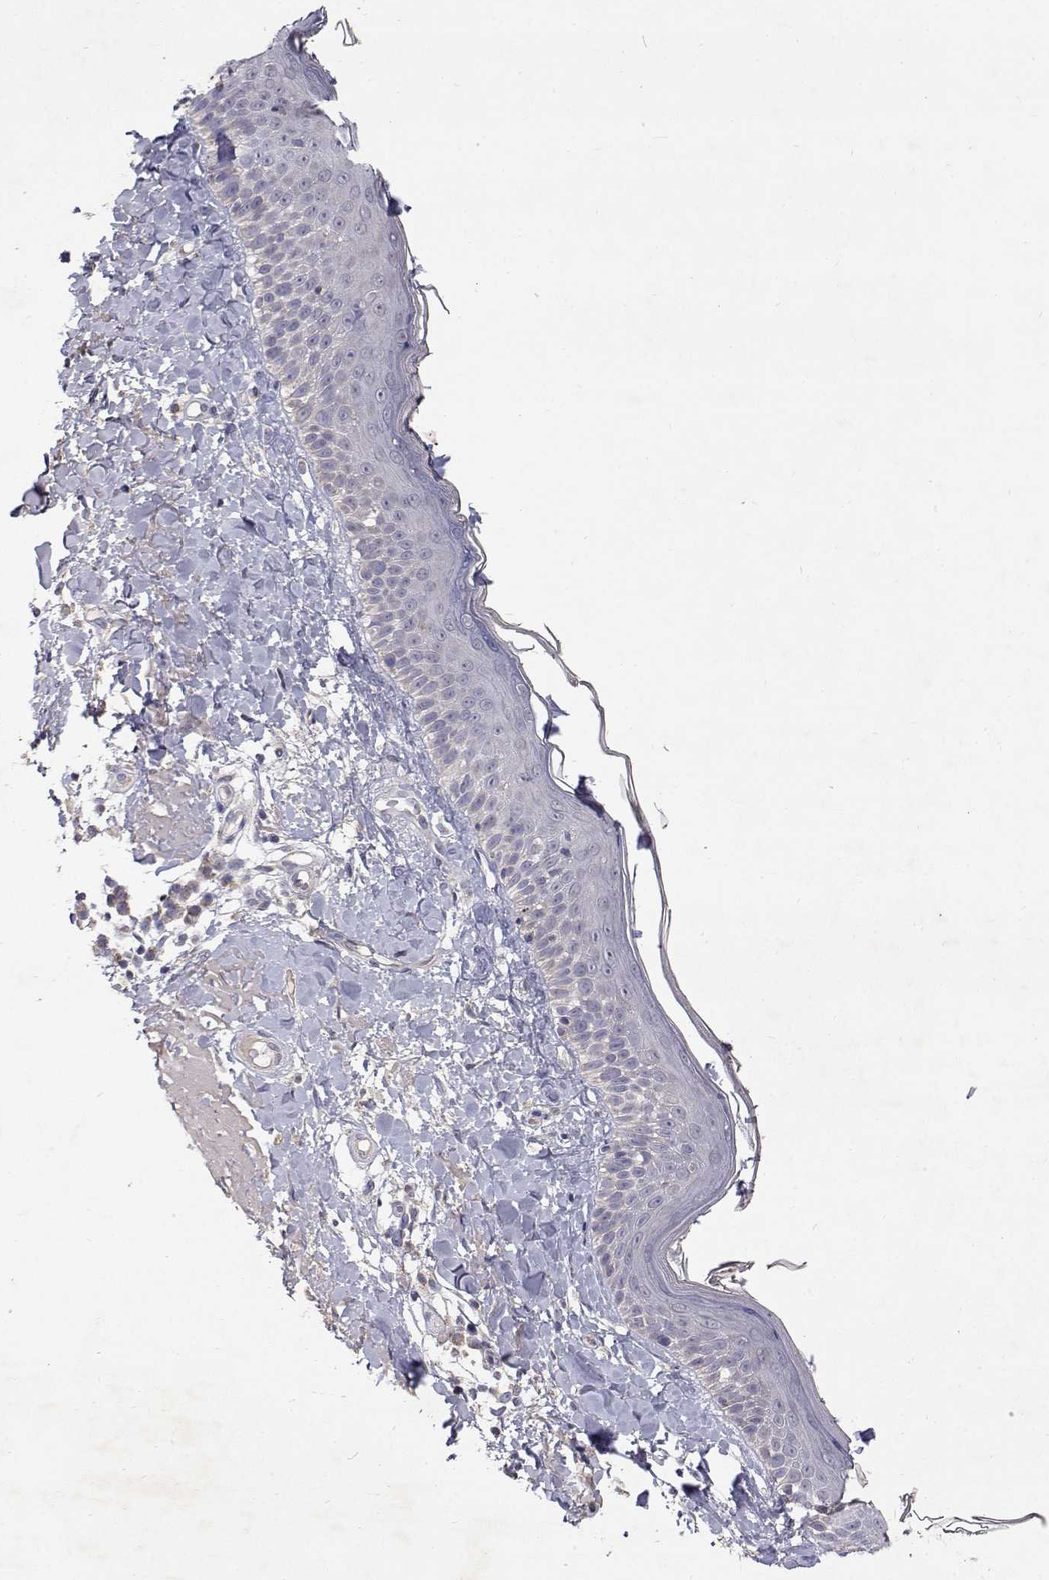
{"staining": {"intensity": "negative", "quantity": "none", "location": "none"}, "tissue": "skin", "cell_type": "Fibroblasts", "image_type": "normal", "snomed": [{"axis": "morphology", "description": "Normal tissue, NOS"}, {"axis": "topography", "description": "Skin"}], "caption": "High power microscopy histopathology image of an immunohistochemistry (IHC) image of benign skin, revealing no significant staining in fibroblasts. (DAB (3,3'-diaminobenzidine) immunohistochemistry (IHC) visualized using brightfield microscopy, high magnification).", "gene": "TRIM60", "patient": {"sex": "male", "age": 73}}